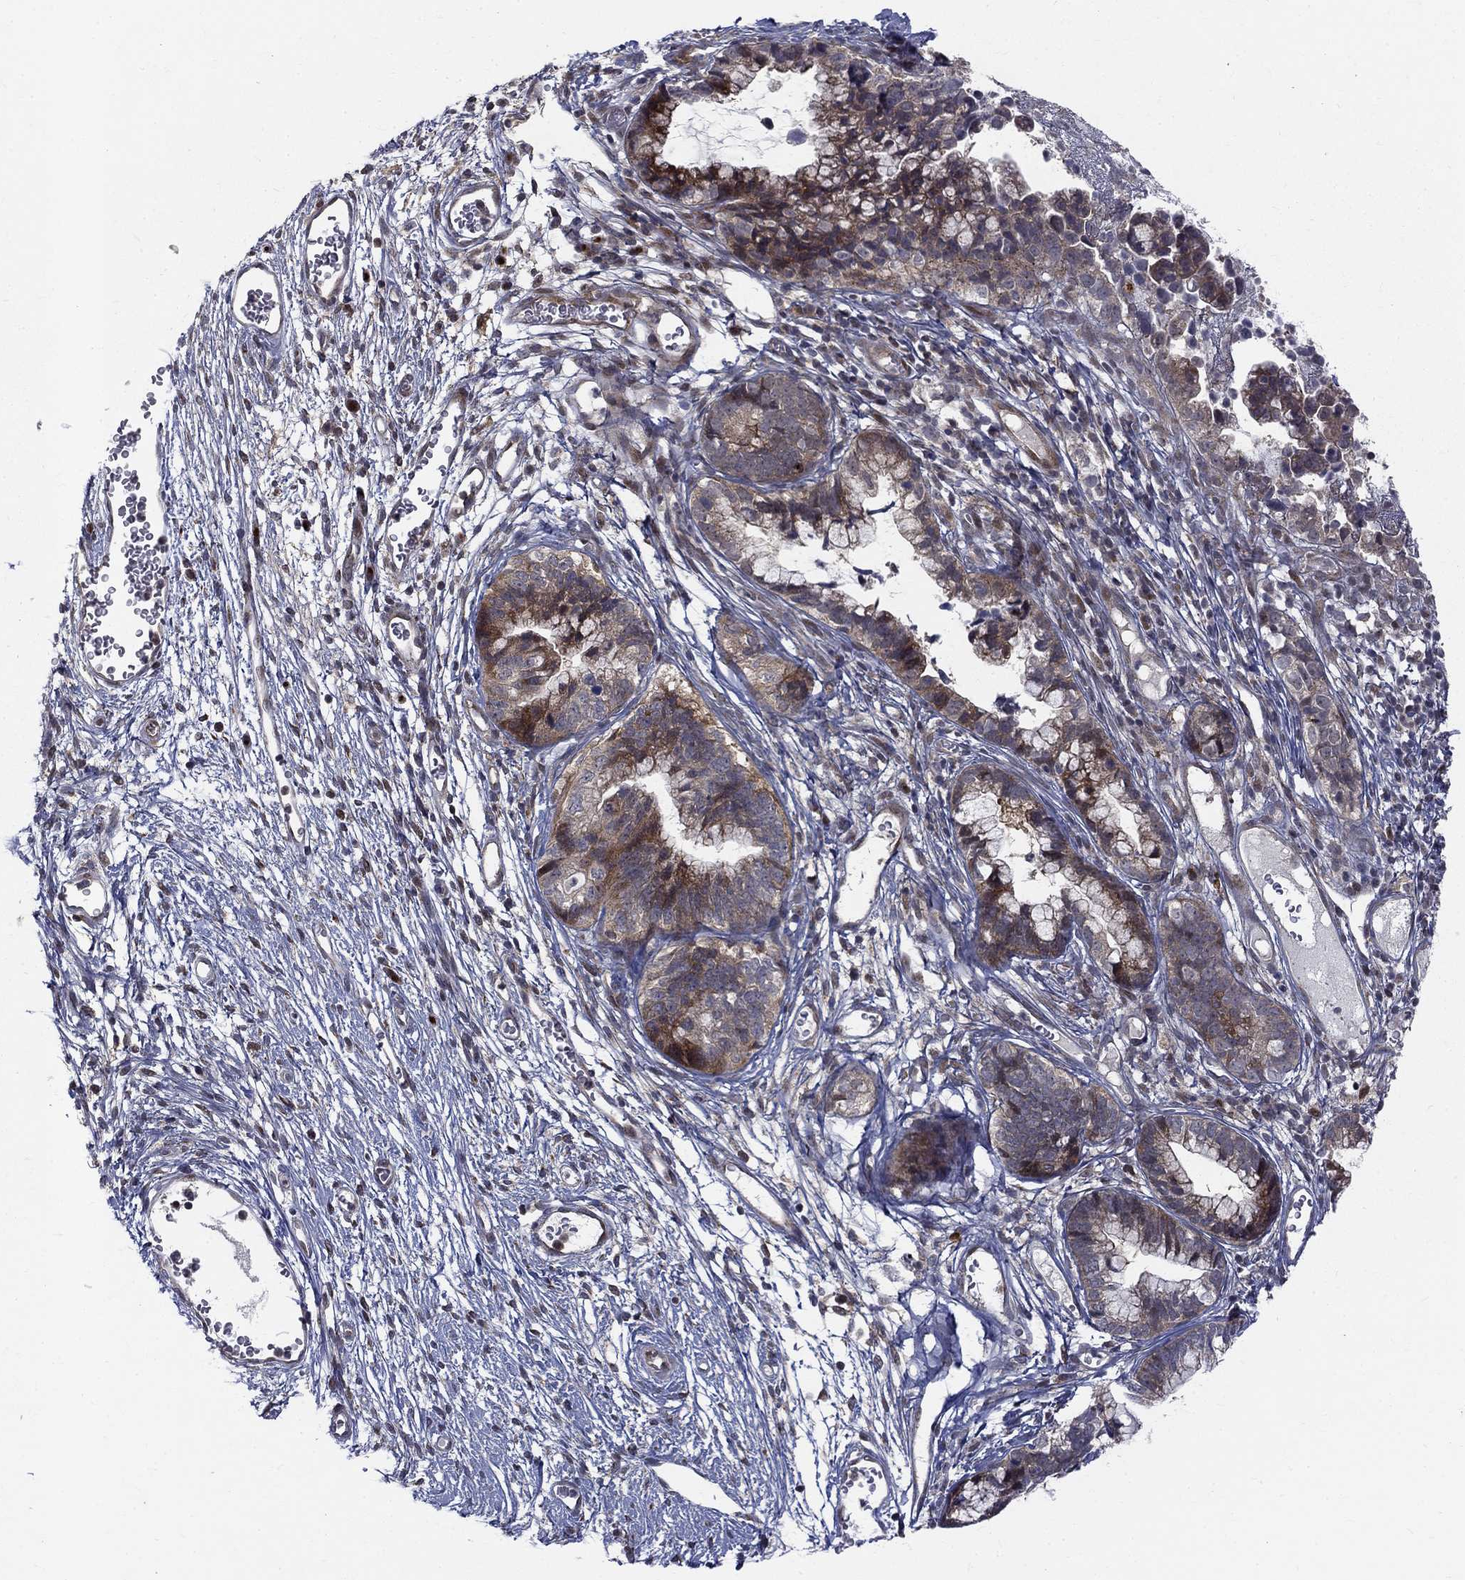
{"staining": {"intensity": "moderate", "quantity": "25%-75%", "location": "cytoplasmic/membranous"}, "tissue": "cervical cancer", "cell_type": "Tumor cells", "image_type": "cancer", "snomed": [{"axis": "morphology", "description": "Adenocarcinoma, NOS"}, {"axis": "topography", "description": "Cervix"}], "caption": "Cervical adenocarcinoma was stained to show a protein in brown. There is medium levels of moderate cytoplasmic/membranous staining in about 25%-75% of tumor cells.", "gene": "WDR19", "patient": {"sex": "female", "age": 44}}